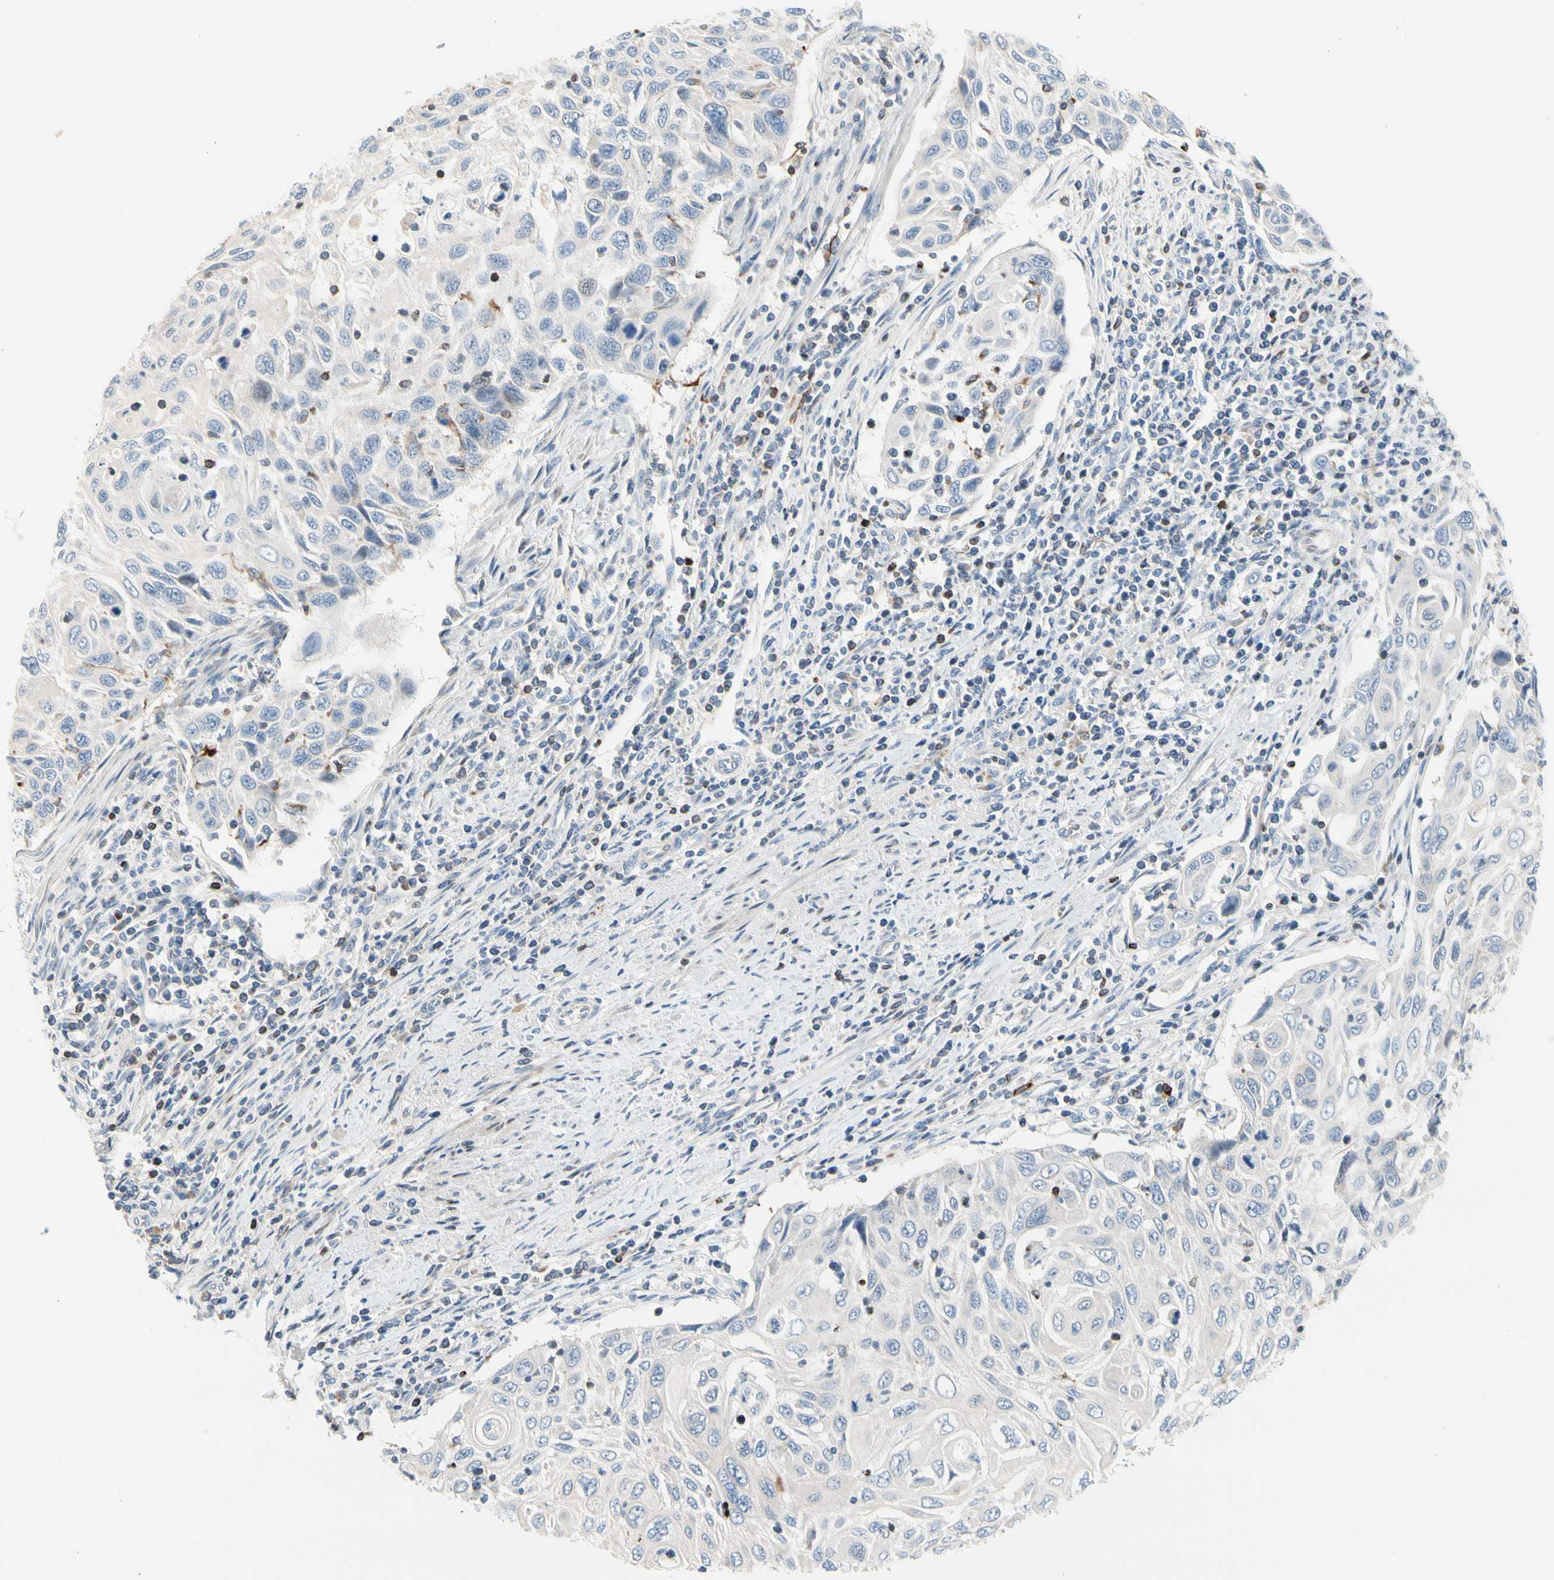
{"staining": {"intensity": "negative", "quantity": "none", "location": "none"}, "tissue": "cervical cancer", "cell_type": "Tumor cells", "image_type": "cancer", "snomed": [{"axis": "morphology", "description": "Squamous cell carcinoma, NOS"}, {"axis": "topography", "description": "Cervix"}], "caption": "High power microscopy photomicrograph of an immunohistochemistry photomicrograph of cervical squamous cell carcinoma, revealing no significant staining in tumor cells.", "gene": "MAP3K3", "patient": {"sex": "female", "age": 70}}